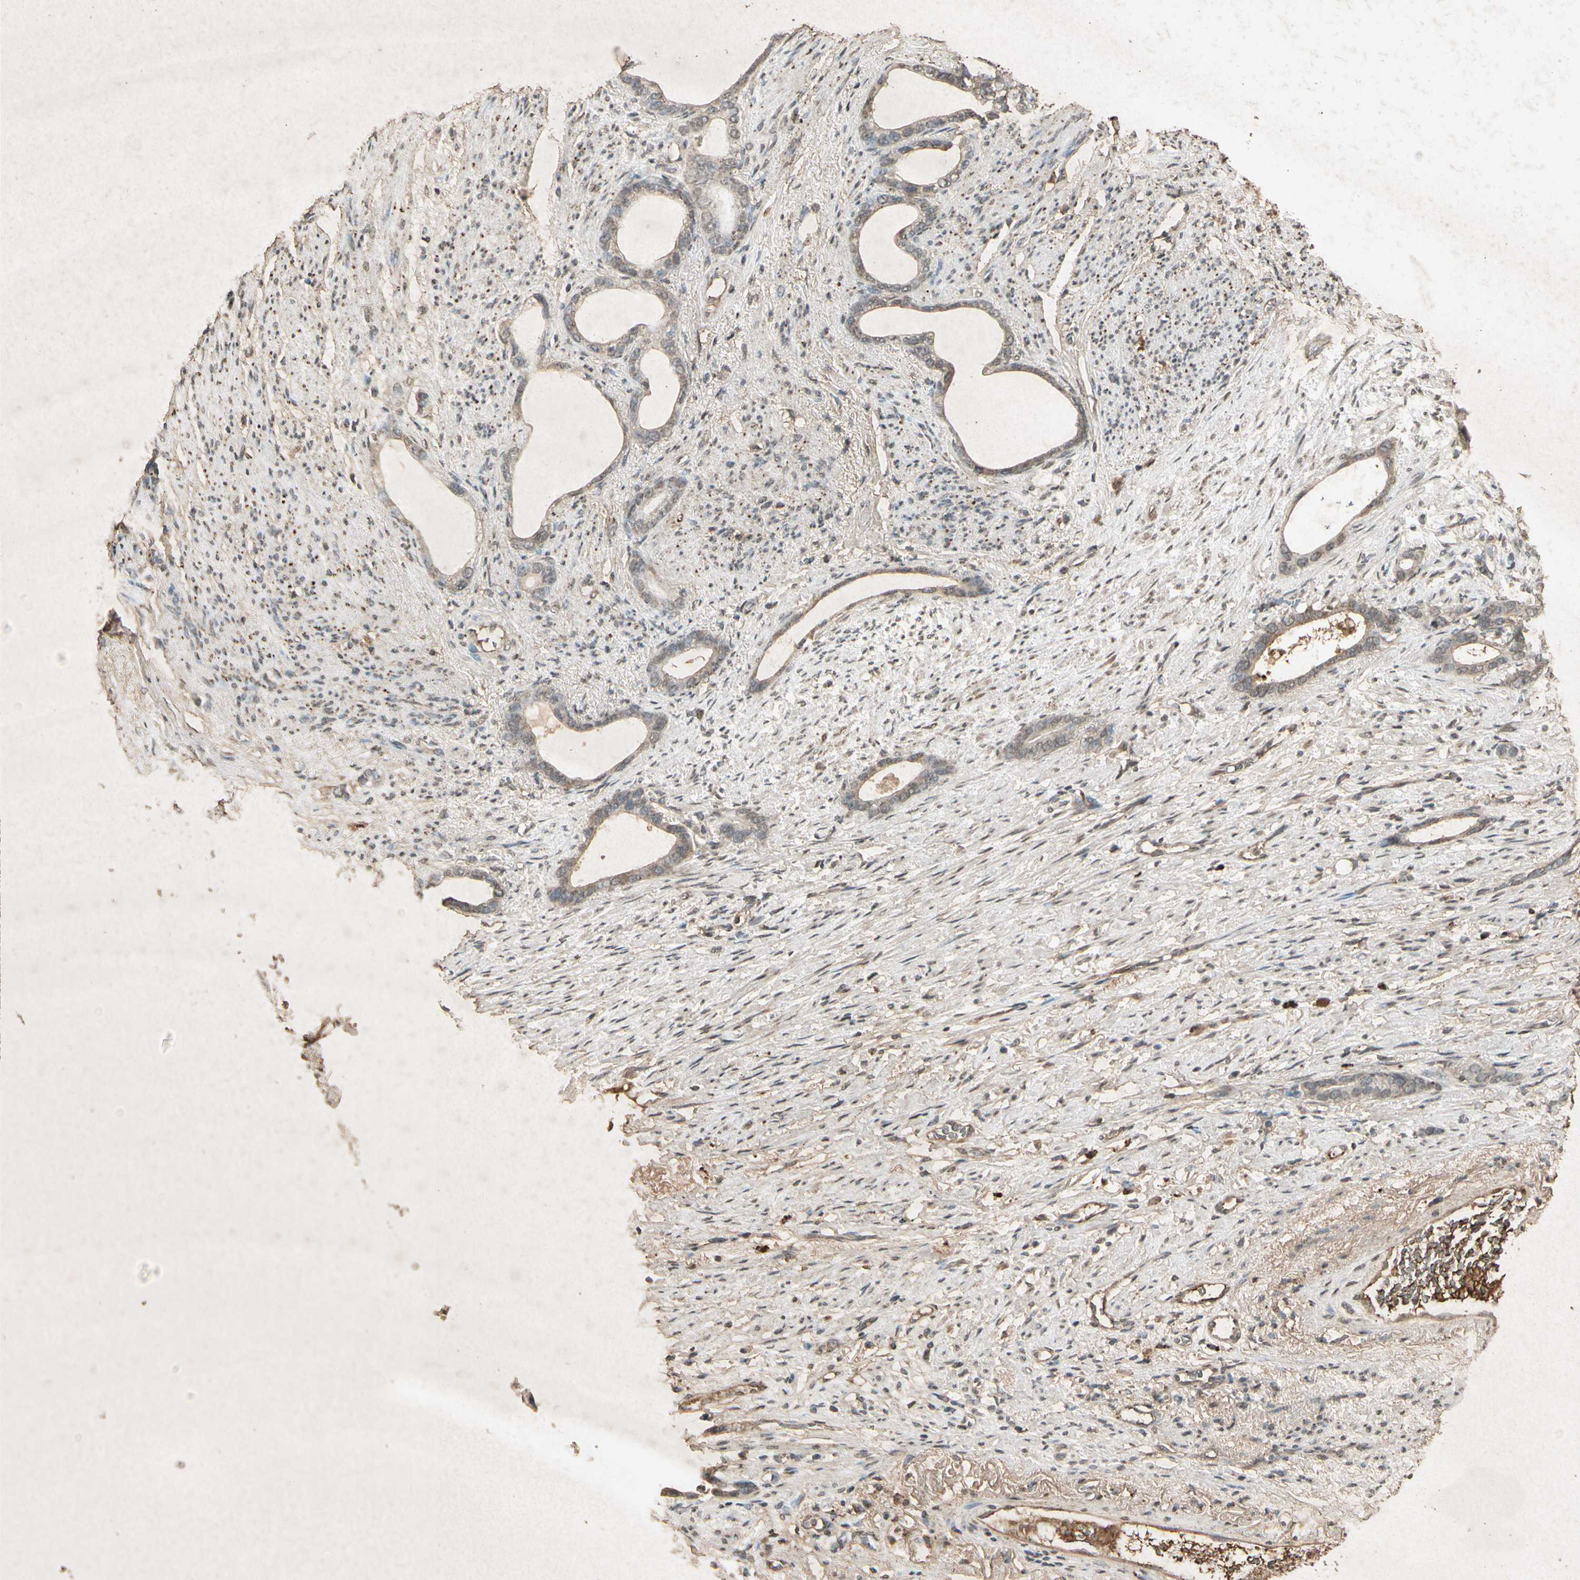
{"staining": {"intensity": "moderate", "quantity": "25%-75%", "location": "cytoplasmic/membranous"}, "tissue": "stomach cancer", "cell_type": "Tumor cells", "image_type": "cancer", "snomed": [{"axis": "morphology", "description": "Adenocarcinoma, NOS"}, {"axis": "topography", "description": "Stomach"}], "caption": "Immunohistochemical staining of adenocarcinoma (stomach) reveals medium levels of moderate cytoplasmic/membranous protein expression in about 25%-75% of tumor cells. (brown staining indicates protein expression, while blue staining denotes nuclei).", "gene": "GC", "patient": {"sex": "female", "age": 75}}